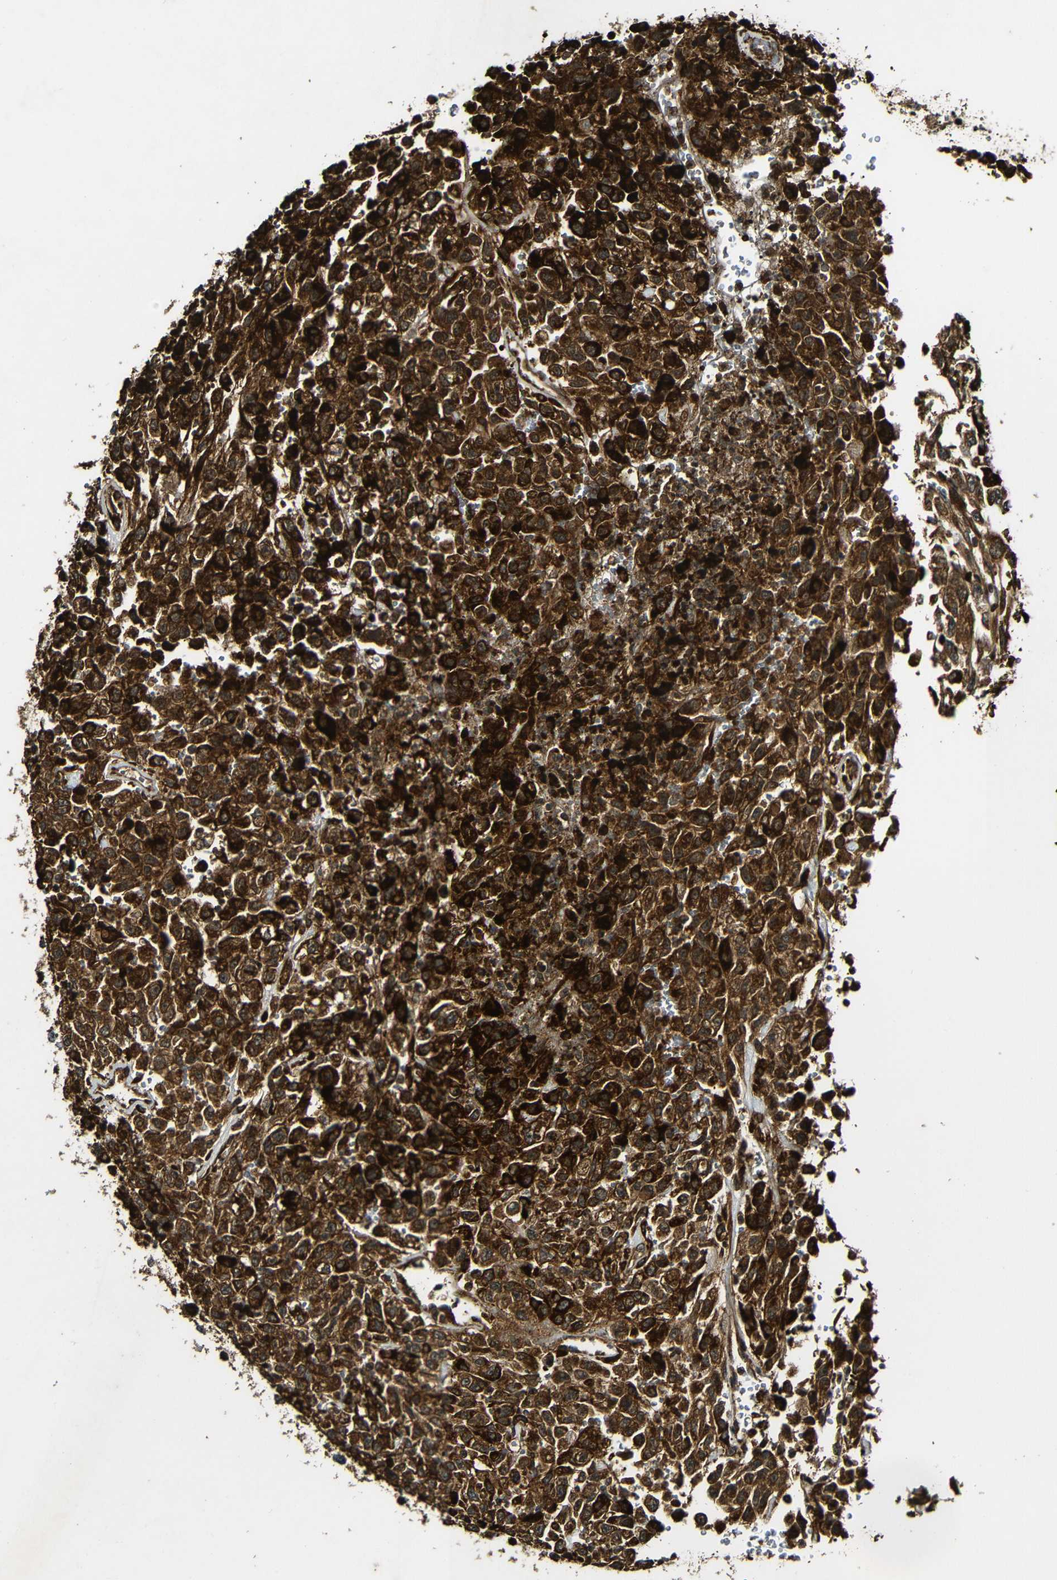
{"staining": {"intensity": "strong", "quantity": ">75%", "location": "cytoplasmic/membranous"}, "tissue": "urothelial cancer", "cell_type": "Tumor cells", "image_type": "cancer", "snomed": [{"axis": "morphology", "description": "Urothelial carcinoma, High grade"}, {"axis": "topography", "description": "Urinary bladder"}], "caption": "Urothelial cancer was stained to show a protein in brown. There is high levels of strong cytoplasmic/membranous staining in about >75% of tumor cells.", "gene": "CASP8", "patient": {"sex": "male", "age": 46}}